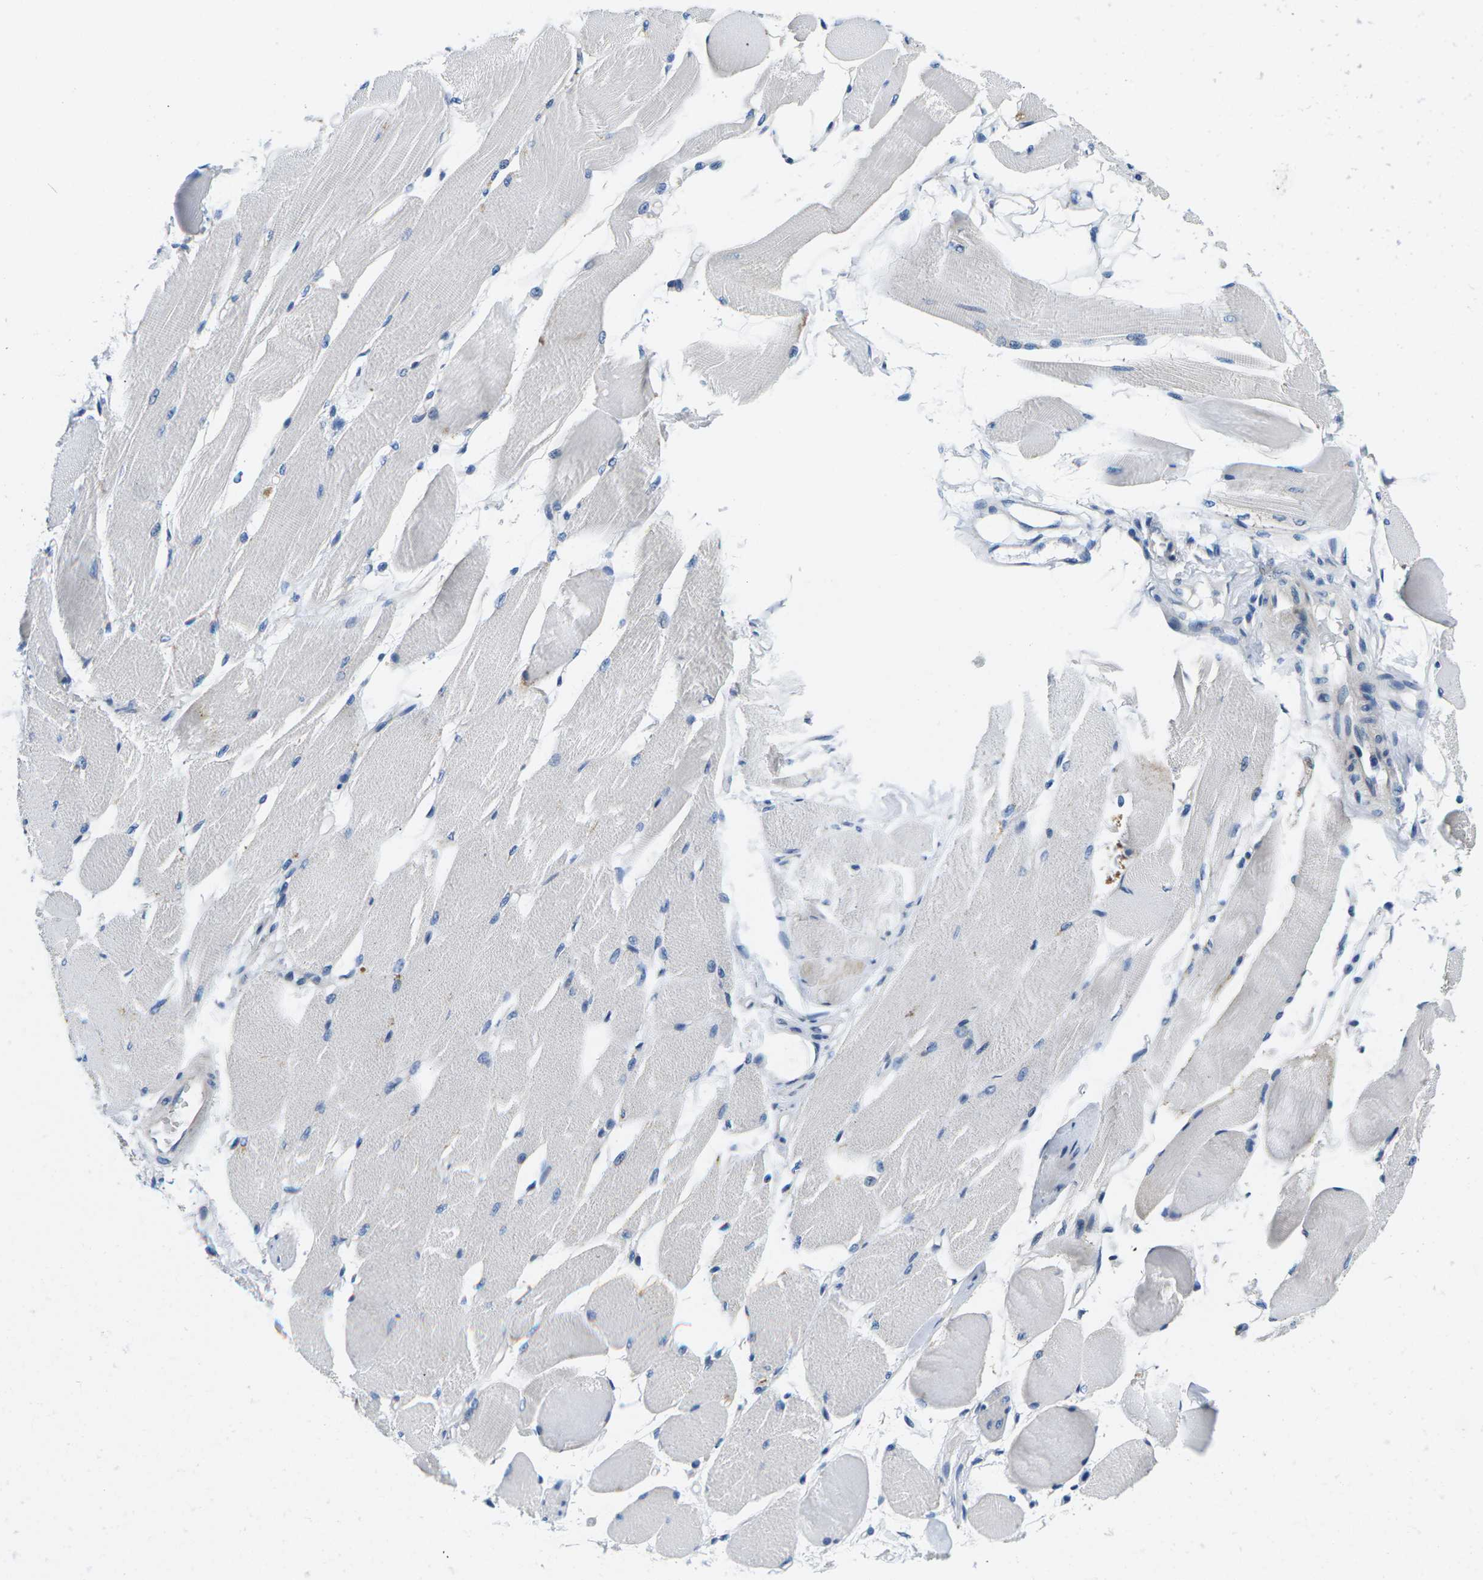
{"staining": {"intensity": "negative", "quantity": "none", "location": "none"}, "tissue": "skeletal muscle", "cell_type": "Myocytes", "image_type": "normal", "snomed": [{"axis": "morphology", "description": "Normal tissue, NOS"}, {"axis": "topography", "description": "Skeletal muscle"}, {"axis": "topography", "description": "Peripheral nerve tissue"}], "caption": "Myocytes are negative for brown protein staining in benign skeletal muscle. (Stains: DAB immunohistochemistry with hematoxylin counter stain, Microscopy: brightfield microscopy at high magnification).", "gene": "TSPAN2", "patient": {"sex": "female", "age": 84}}